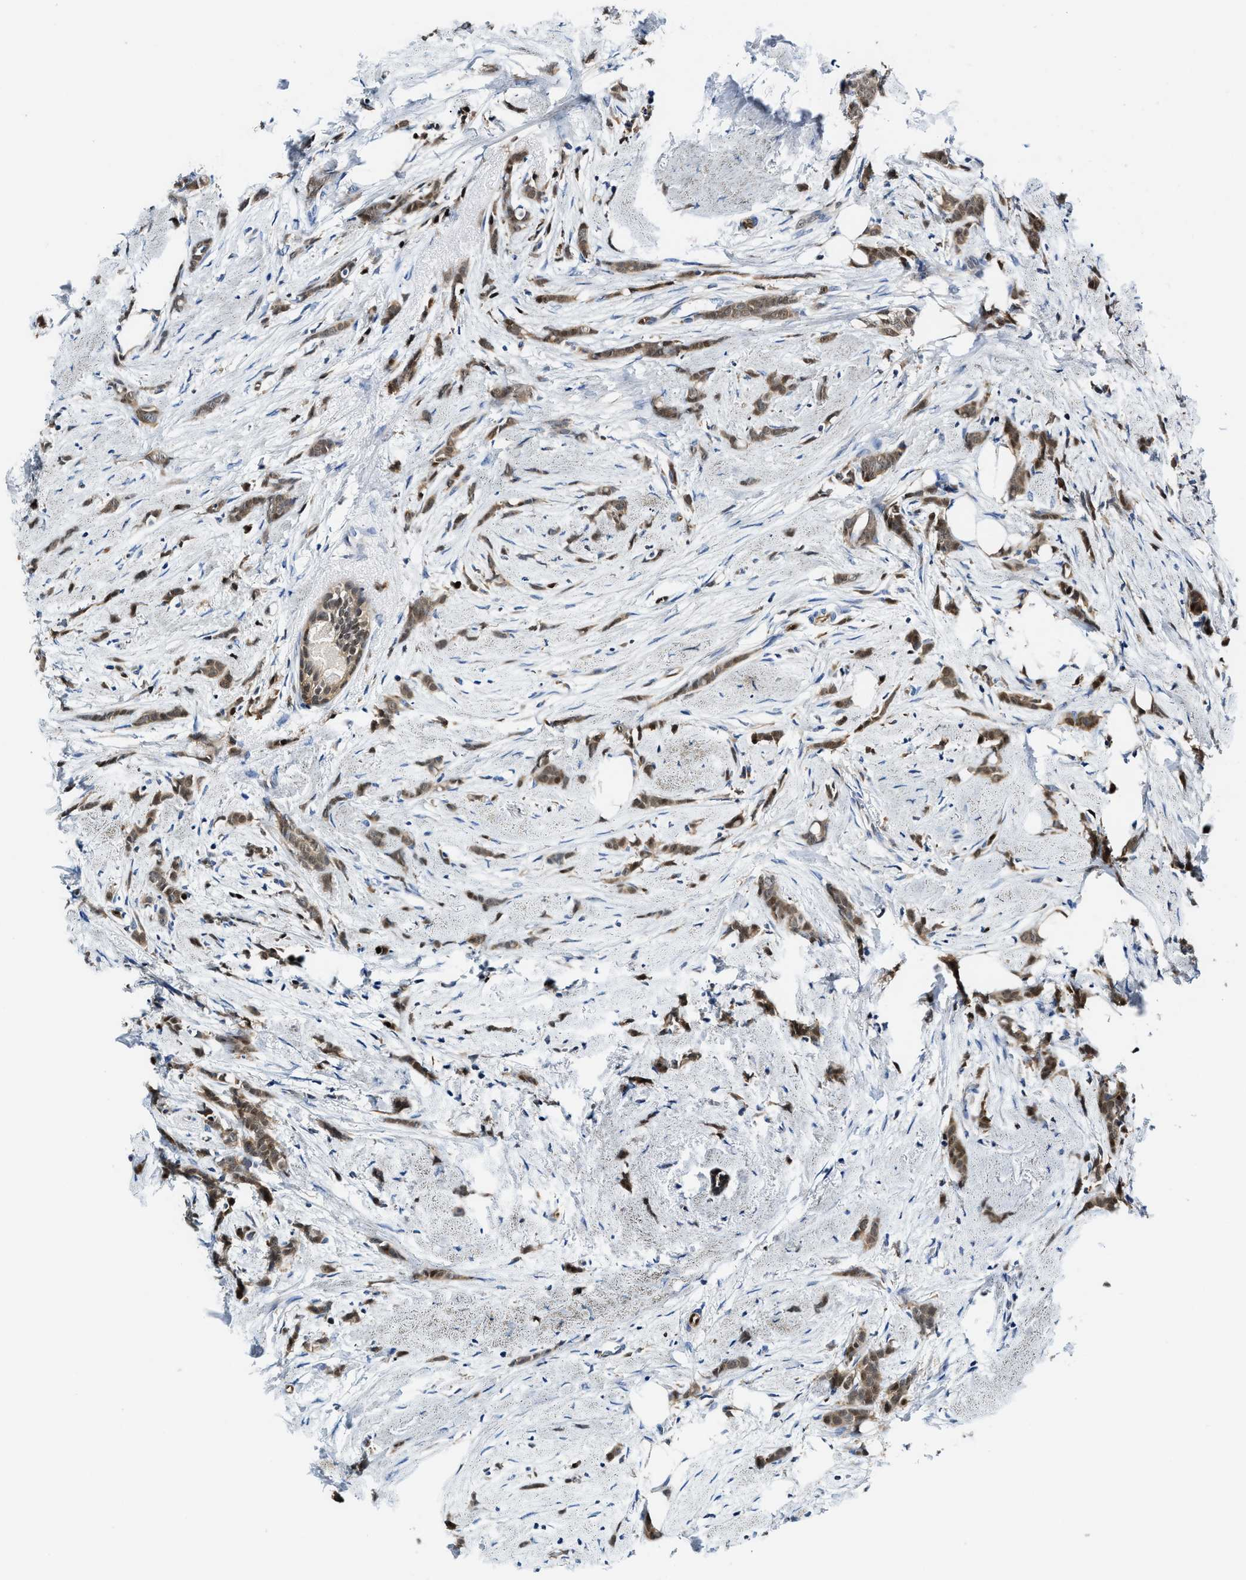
{"staining": {"intensity": "moderate", "quantity": ">75%", "location": "cytoplasmic/membranous,nuclear"}, "tissue": "breast cancer", "cell_type": "Tumor cells", "image_type": "cancer", "snomed": [{"axis": "morphology", "description": "Lobular carcinoma, in situ"}, {"axis": "morphology", "description": "Lobular carcinoma"}, {"axis": "topography", "description": "Breast"}], "caption": "Immunohistochemistry photomicrograph of breast cancer stained for a protein (brown), which shows medium levels of moderate cytoplasmic/membranous and nuclear staining in approximately >75% of tumor cells.", "gene": "LTA4H", "patient": {"sex": "female", "age": 41}}